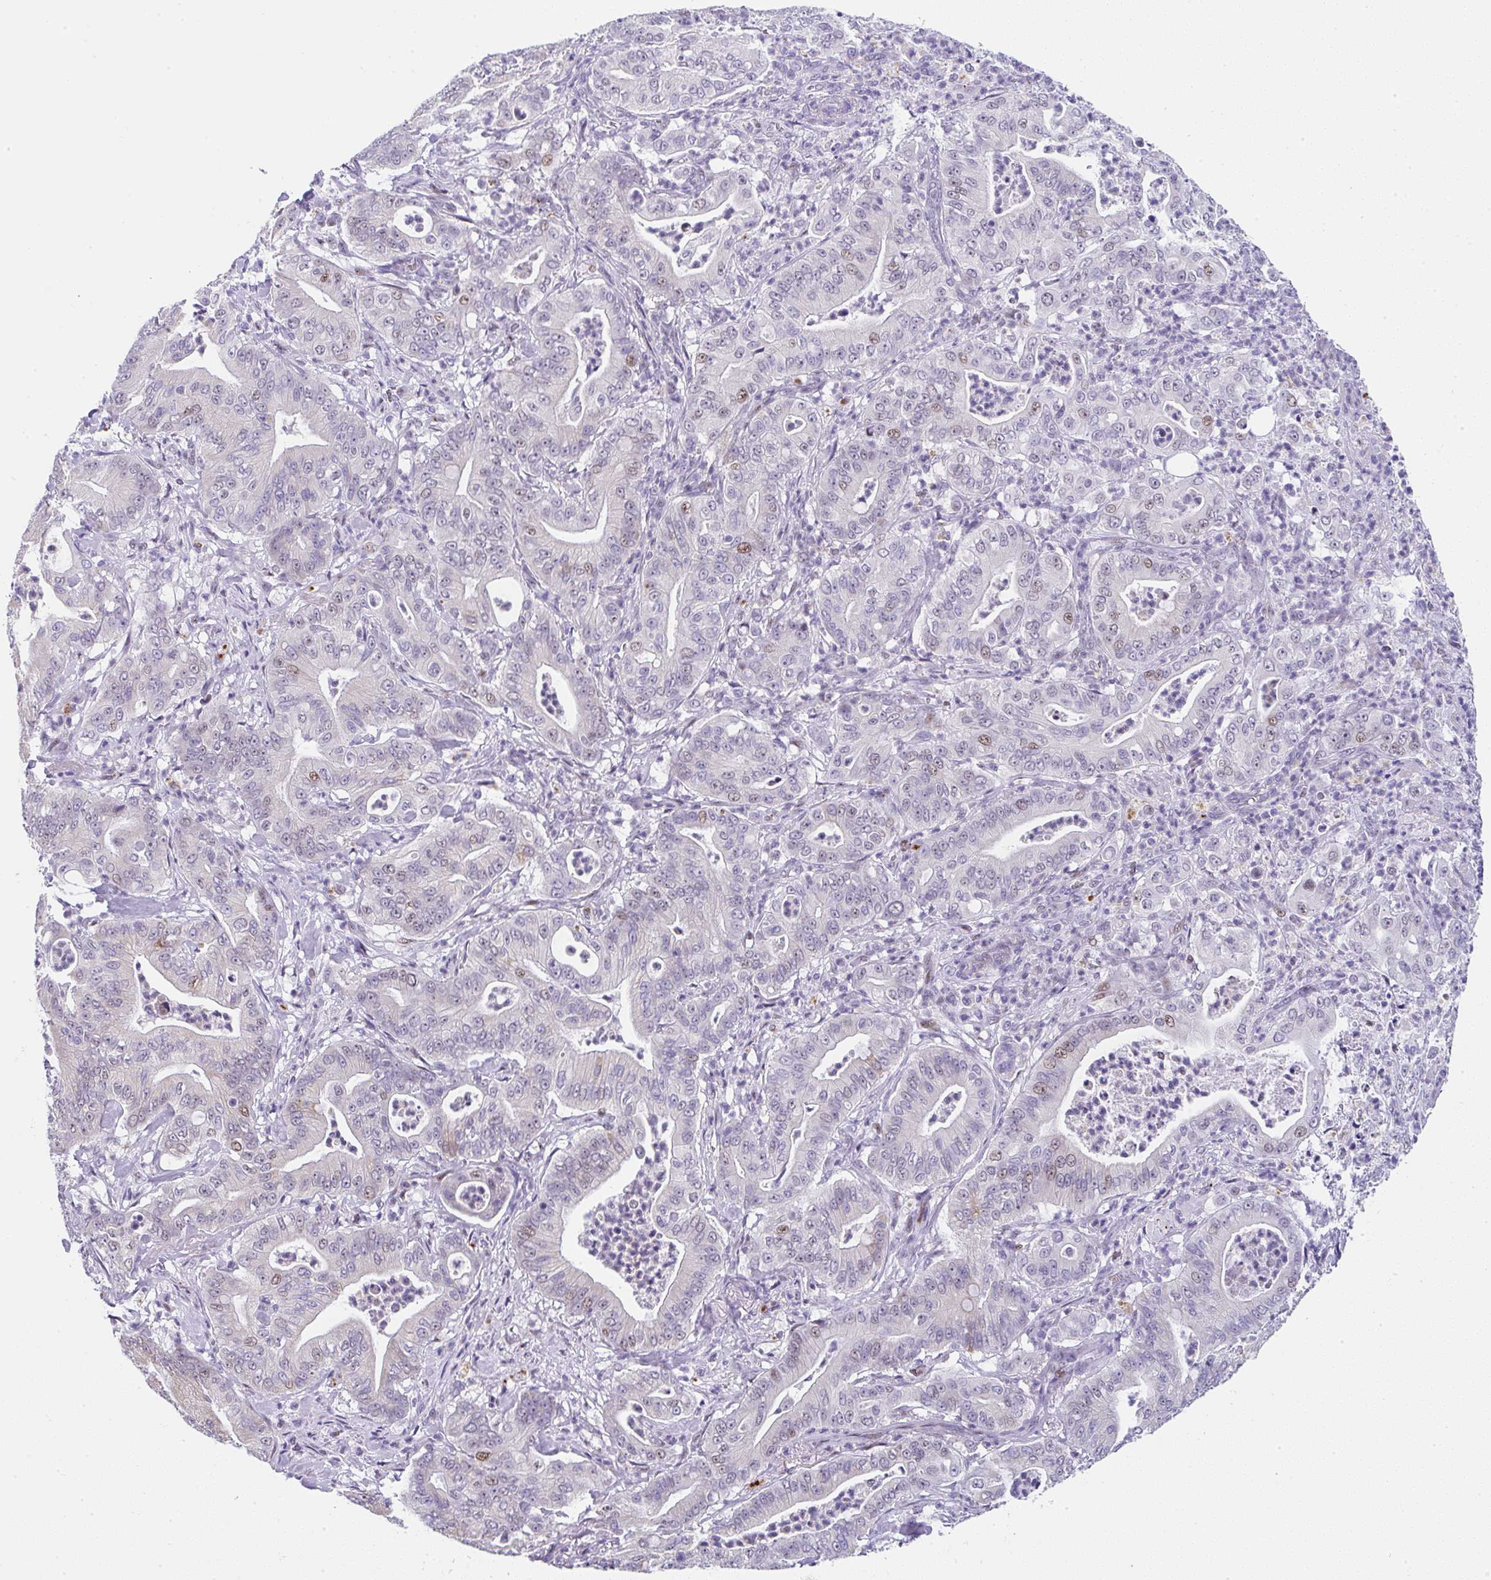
{"staining": {"intensity": "moderate", "quantity": "<25%", "location": "cytoplasmic/membranous,nuclear"}, "tissue": "pancreatic cancer", "cell_type": "Tumor cells", "image_type": "cancer", "snomed": [{"axis": "morphology", "description": "Adenocarcinoma, NOS"}, {"axis": "topography", "description": "Pancreas"}], "caption": "Pancreatic cancer stained for a protein (brown) demonstrates moderate cytoplasmic/membranous and nuclear positive staining in approximately <25% of tumor cells.", "gene": "NR1D2", "patient": {"sex": "male", "age": 71}}